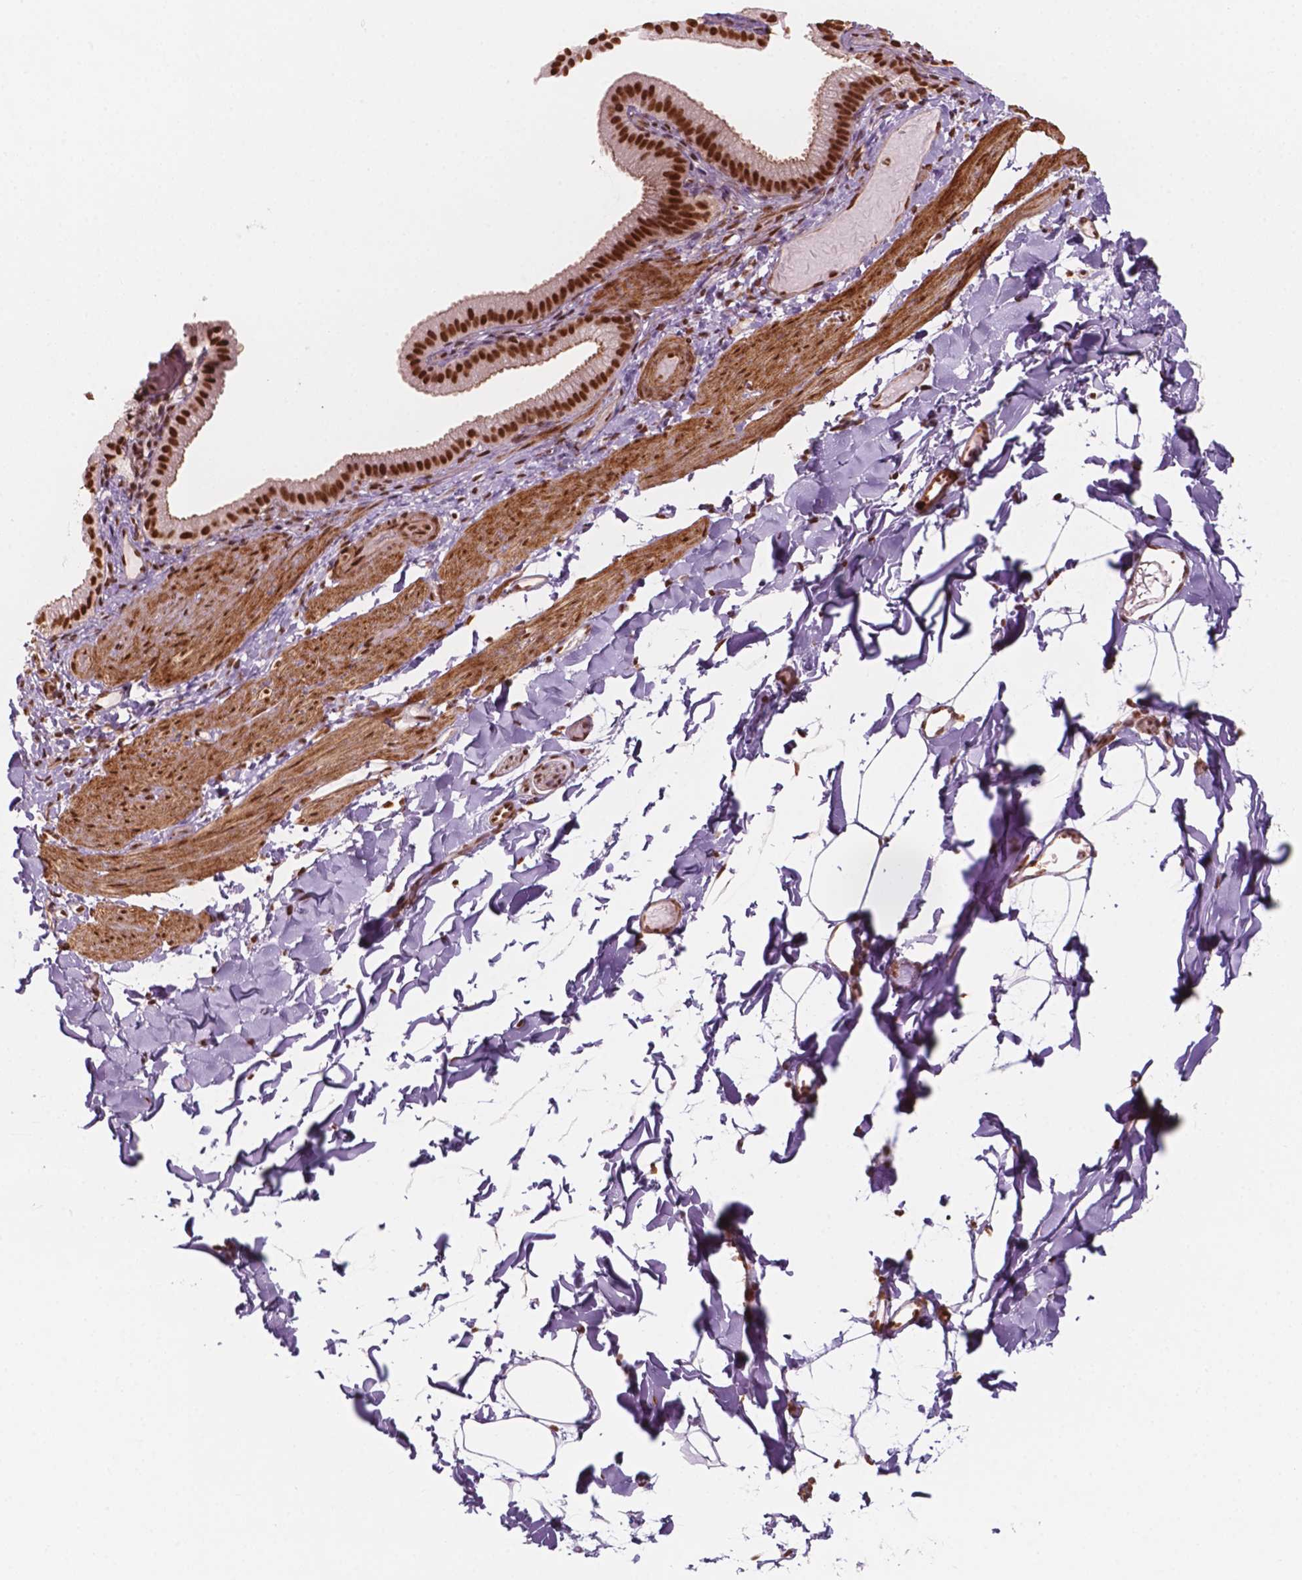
{"staining": {"intensity": "strong", "quantity": ">75%", "location": "nuclear"}, "tissue": "adipose tissue", "cell_type": "Adipocytes", "image_type": "normal", "snomed": [{"axis": "morphology", "description": "Normal tissue, NOS"}, {"axis": "topography", "description": "Gallbladder"}, {"axis": "topography", "description": "Peripheral nerve tissue"}], "caption": "Immunohistochemical staining of benign human adipose tissue demonstrates high levels of strong nuclear staining in about >75% of adipocytes.", "gene": "GTF3C5", "patient": {"sex": "female", "age": 45}}